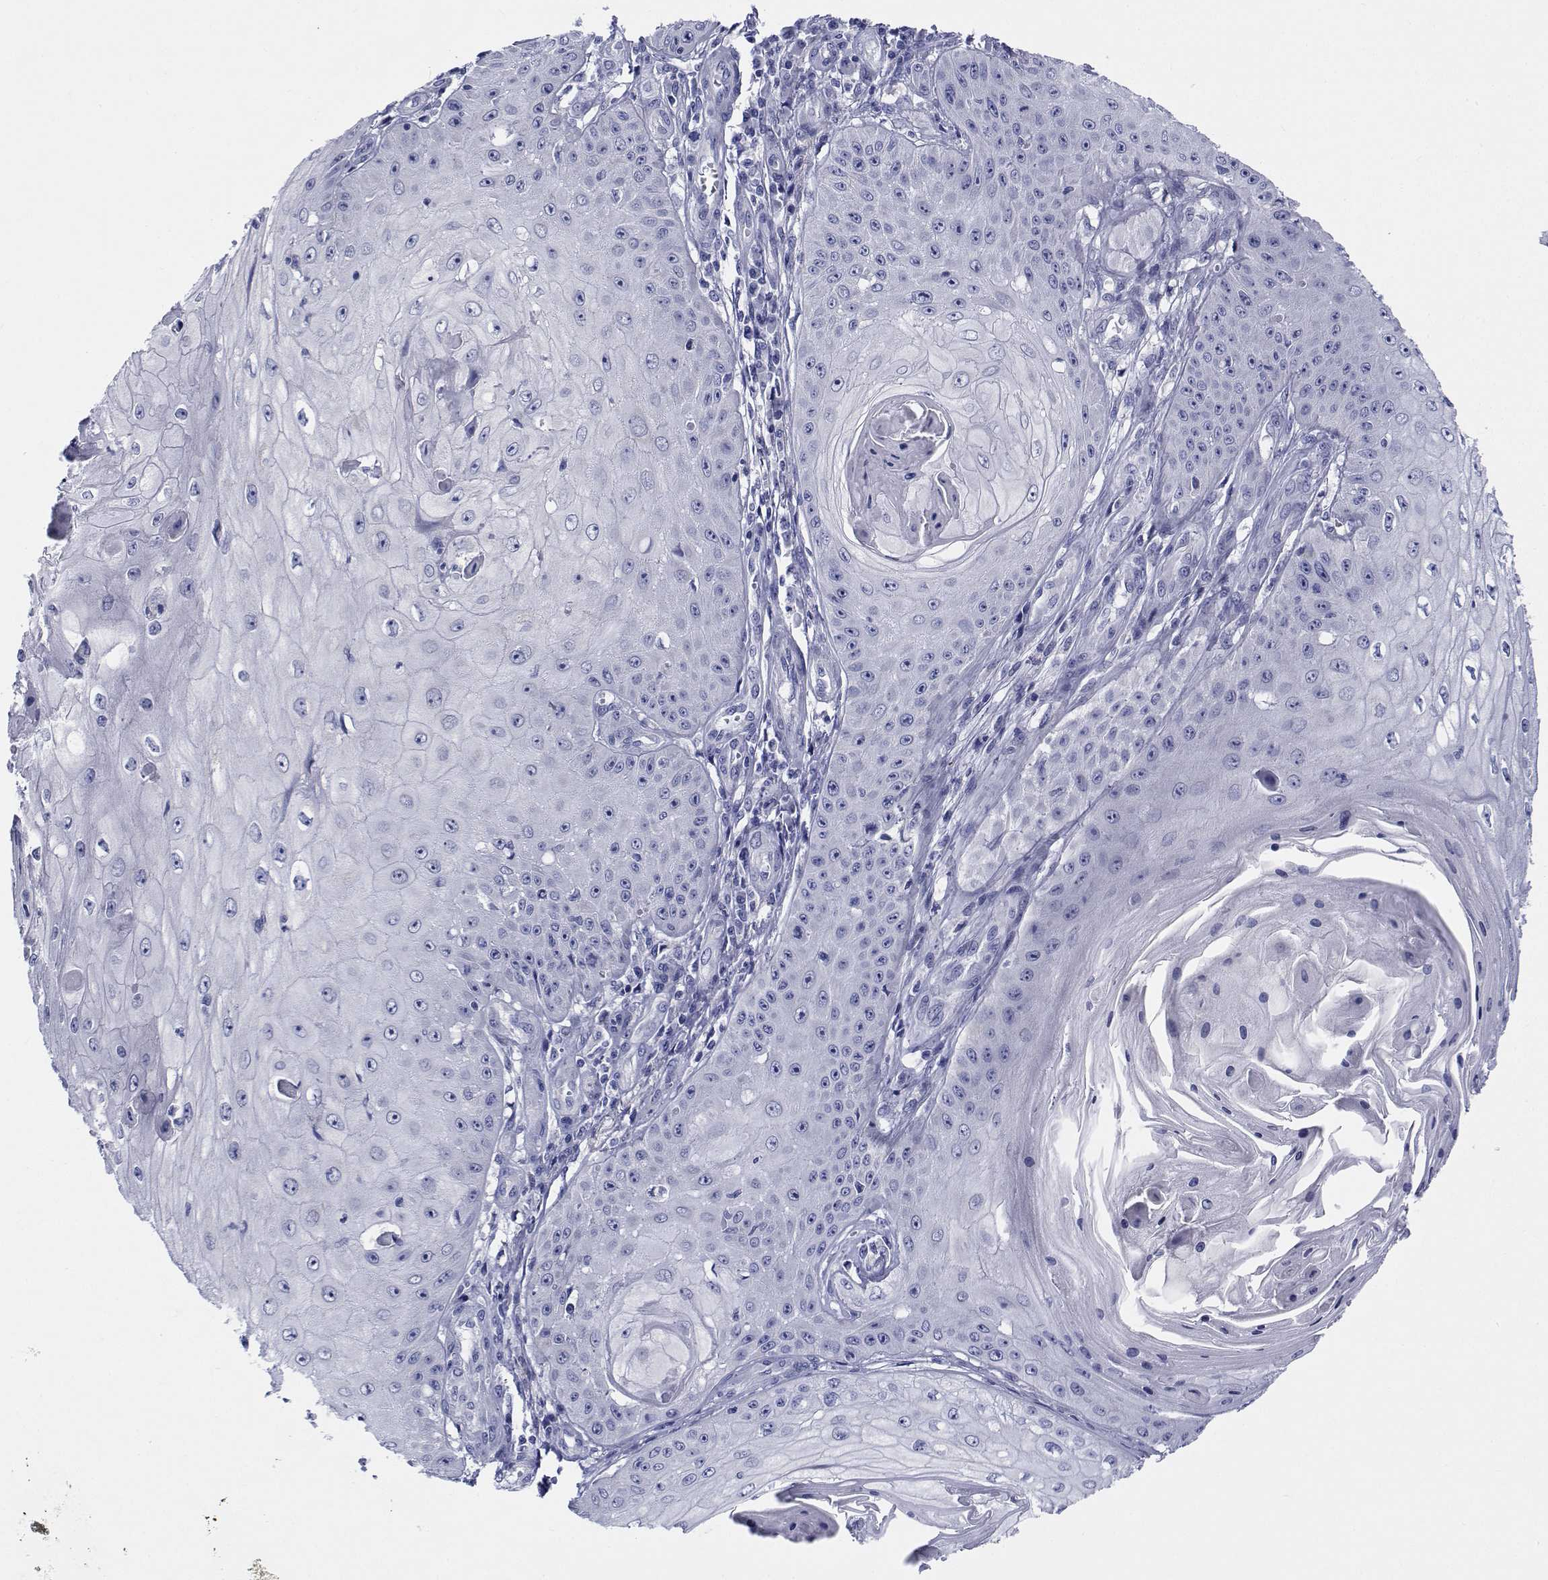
{"staining": {"intensity": "negative", "quantity": "none", "location": "none"}, "tissue": "skin cancer", "cell_type": "Tumor cells", "image_type": "cancer", "snomed": [{"axis": "morphology", "description": "Squamous cell carcinoma, NOS"}, {"axis": "topography", "description": "Skin"}], "caption": "A photomicrograph of human squamous cell carcinoma (skin) is negative for staining in tumor cells.", "gene": "CDHR3", "patient": {"sex": "male", "age": 70}}